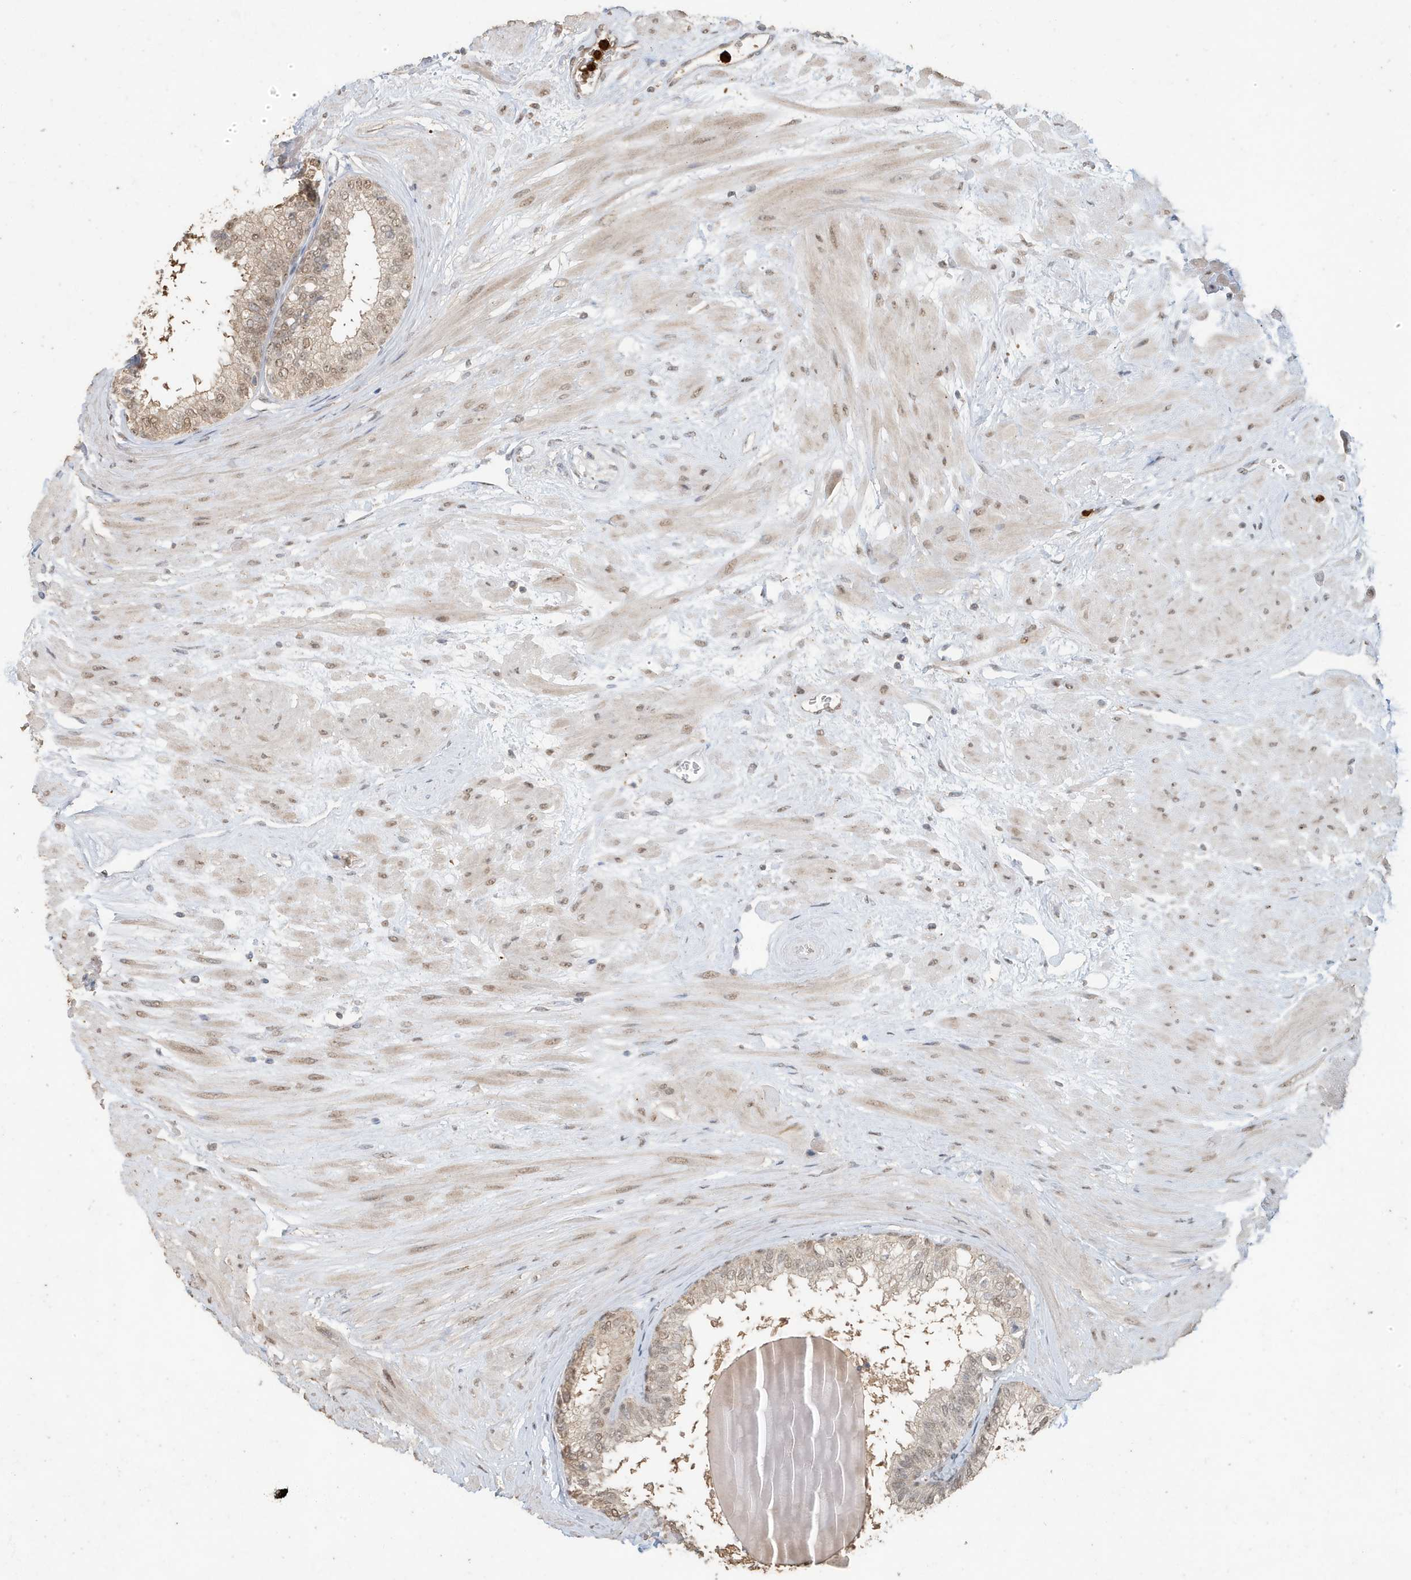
{"staining": {"intensity": "moderate", "quantity": "<25%", "location": "cytoplasmic/membranous,nuclear"}, "tissue": "prostate", "cell_type": "Glandular cells", "image_type": "normal", "snomed": [{"axis": "morphology", "description": "Normal tissue, NOS"}, {"axis": "topography", "description": "Prostate"}], "caption": "DAB (3,3'-diaminobenzidine) immunohistochemical staining of benign human prostate exhibits moderate cytoplasmic/membranous,nuclear protein expression in about <25% of glandular cells. The staining was performed using DAB, with brown indicating positive protein expression. Nuclei are stained blue with hematoxylin.", "gene": "DEFA1", "patient": {"sex": "male", "age": 48}}